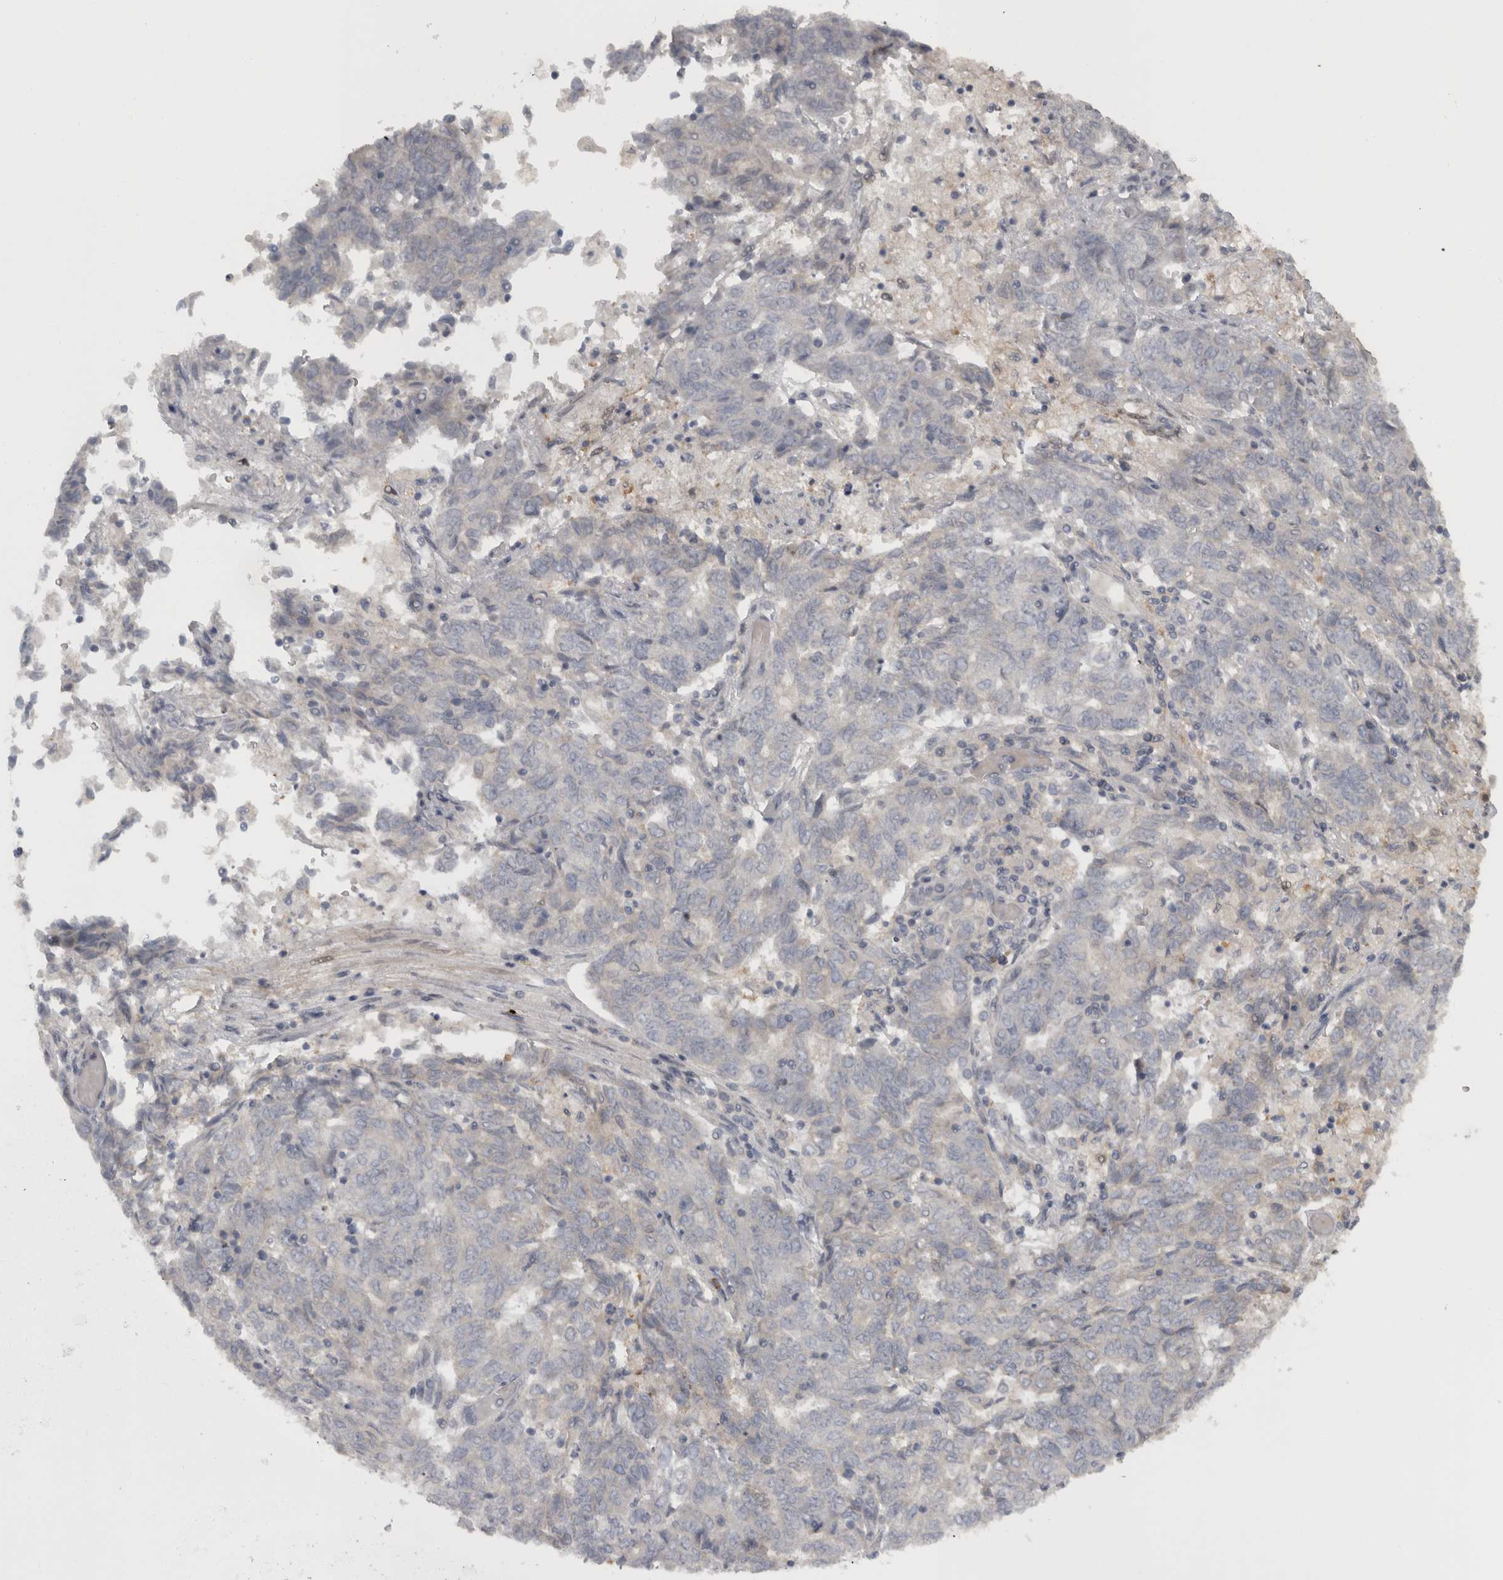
{"staining": {"intensity": "negative", "quantity": "none", "location": "none"}, "tissue": "endometrial cancer", "cell_type": "Tumor cells", "image_type": "cancer", "snomed": [{"axis": "morphology", "description": "Adenocarcinoma, NOS"}, {"axis": "topography", "description": "Endometrium"}], "caption": "Endometrial adenocarcinoma stained for a protein using immunohistochemistry (IHC) displays no staining tumor cells.", "gene": "SLCO5A1", "patient": {"sex": "female", "age": 80}}